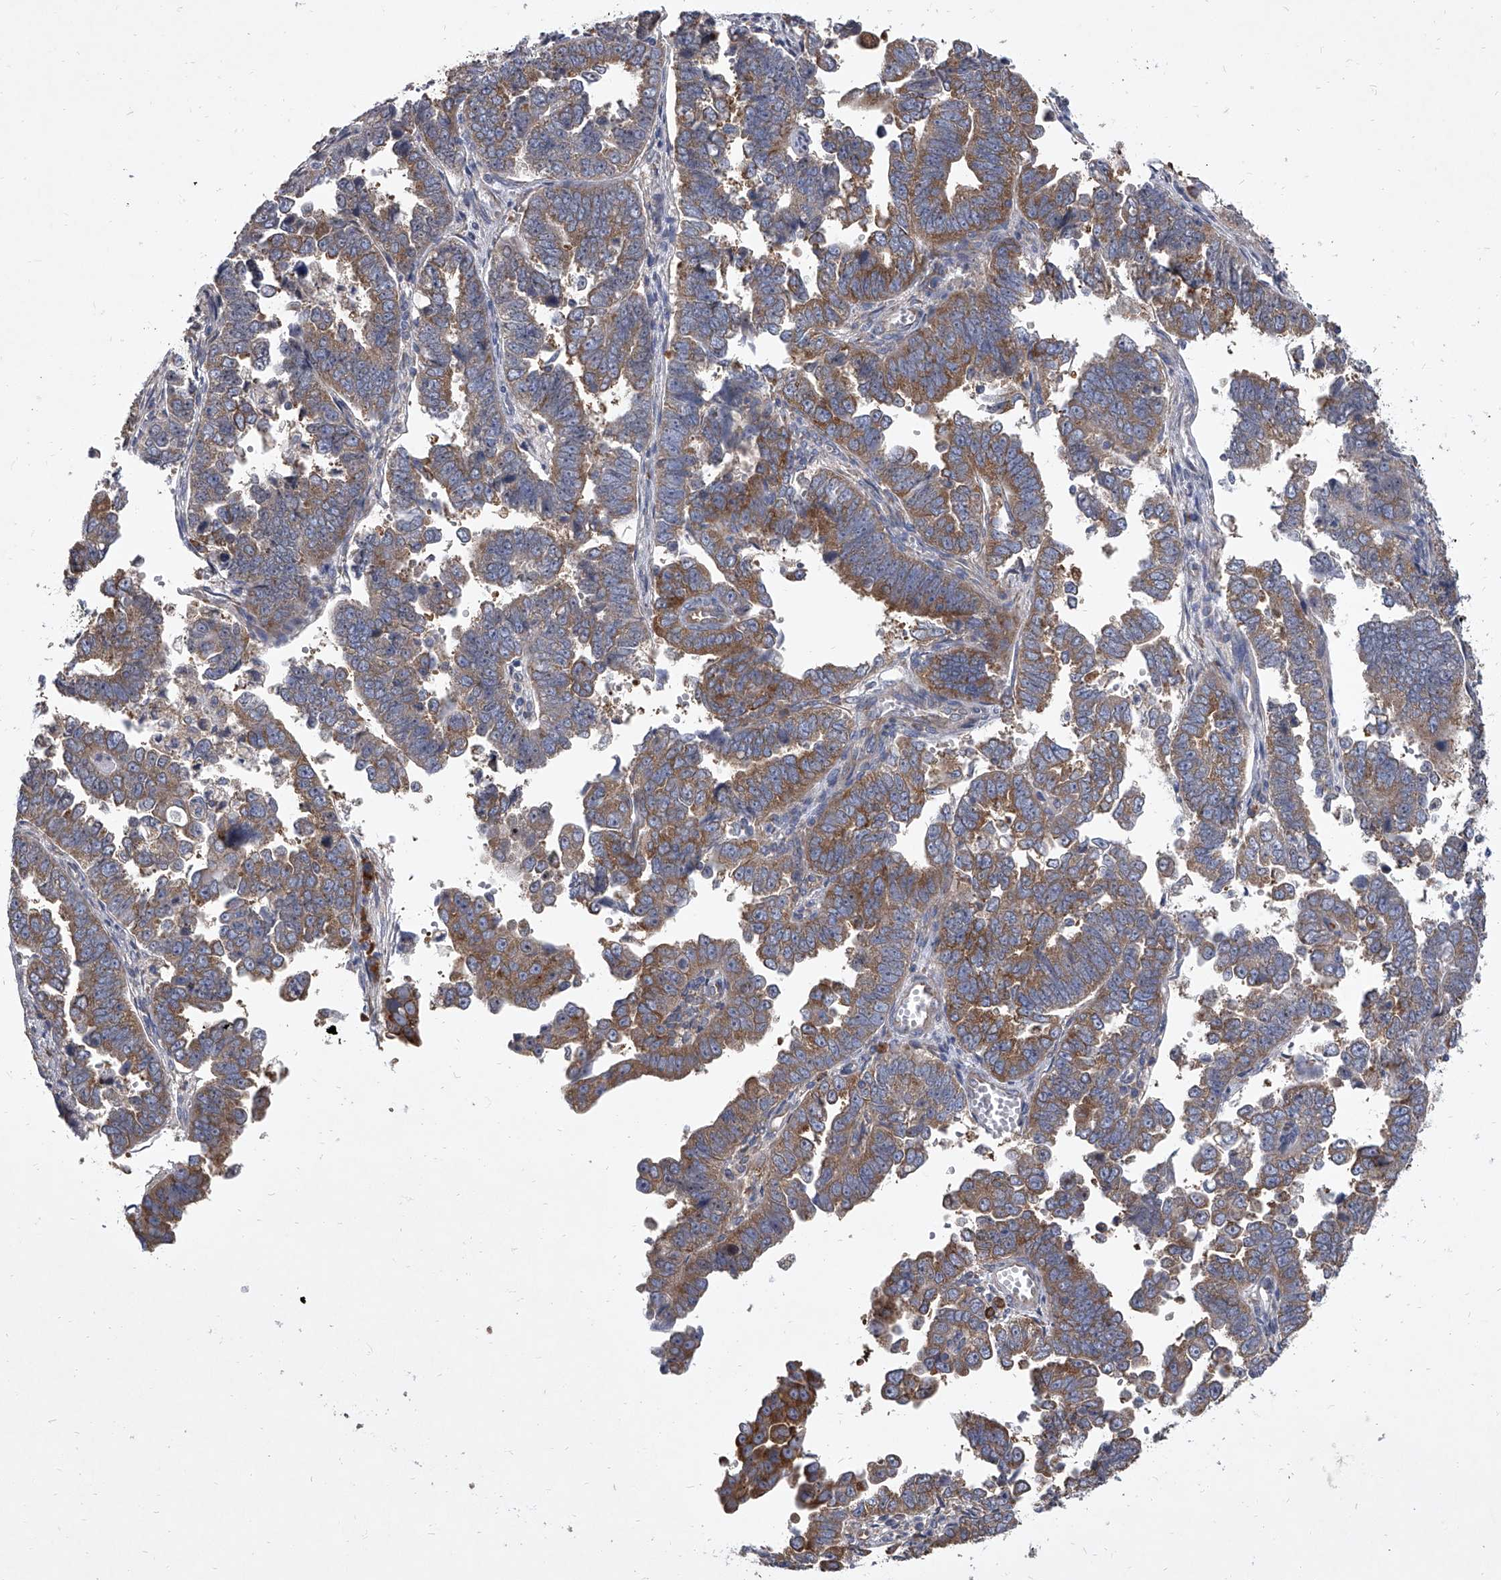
{"staining": {"intensity": "moderate", "quantity": ">75%", "location": "cytoplasmic/membranous"}, "tissue": "endometrial cancer", "cell_type": "Tumor cells", "image_type": "cancer", "snomed": [{"axis": "morphology", "description": "Adenocarcinoma, NOS"}, {"axis": "topography", "description": "Endometrium"}], "caption": "Immunohistochemical staining of human endometrial cancer (adenocarcinoma) demonstrates moderate cytoplasmic/membranous protein expression in about >75% of tumor cells.", "gene": "EIF2S2", "patient": {"sex": "female", "age": 75}}